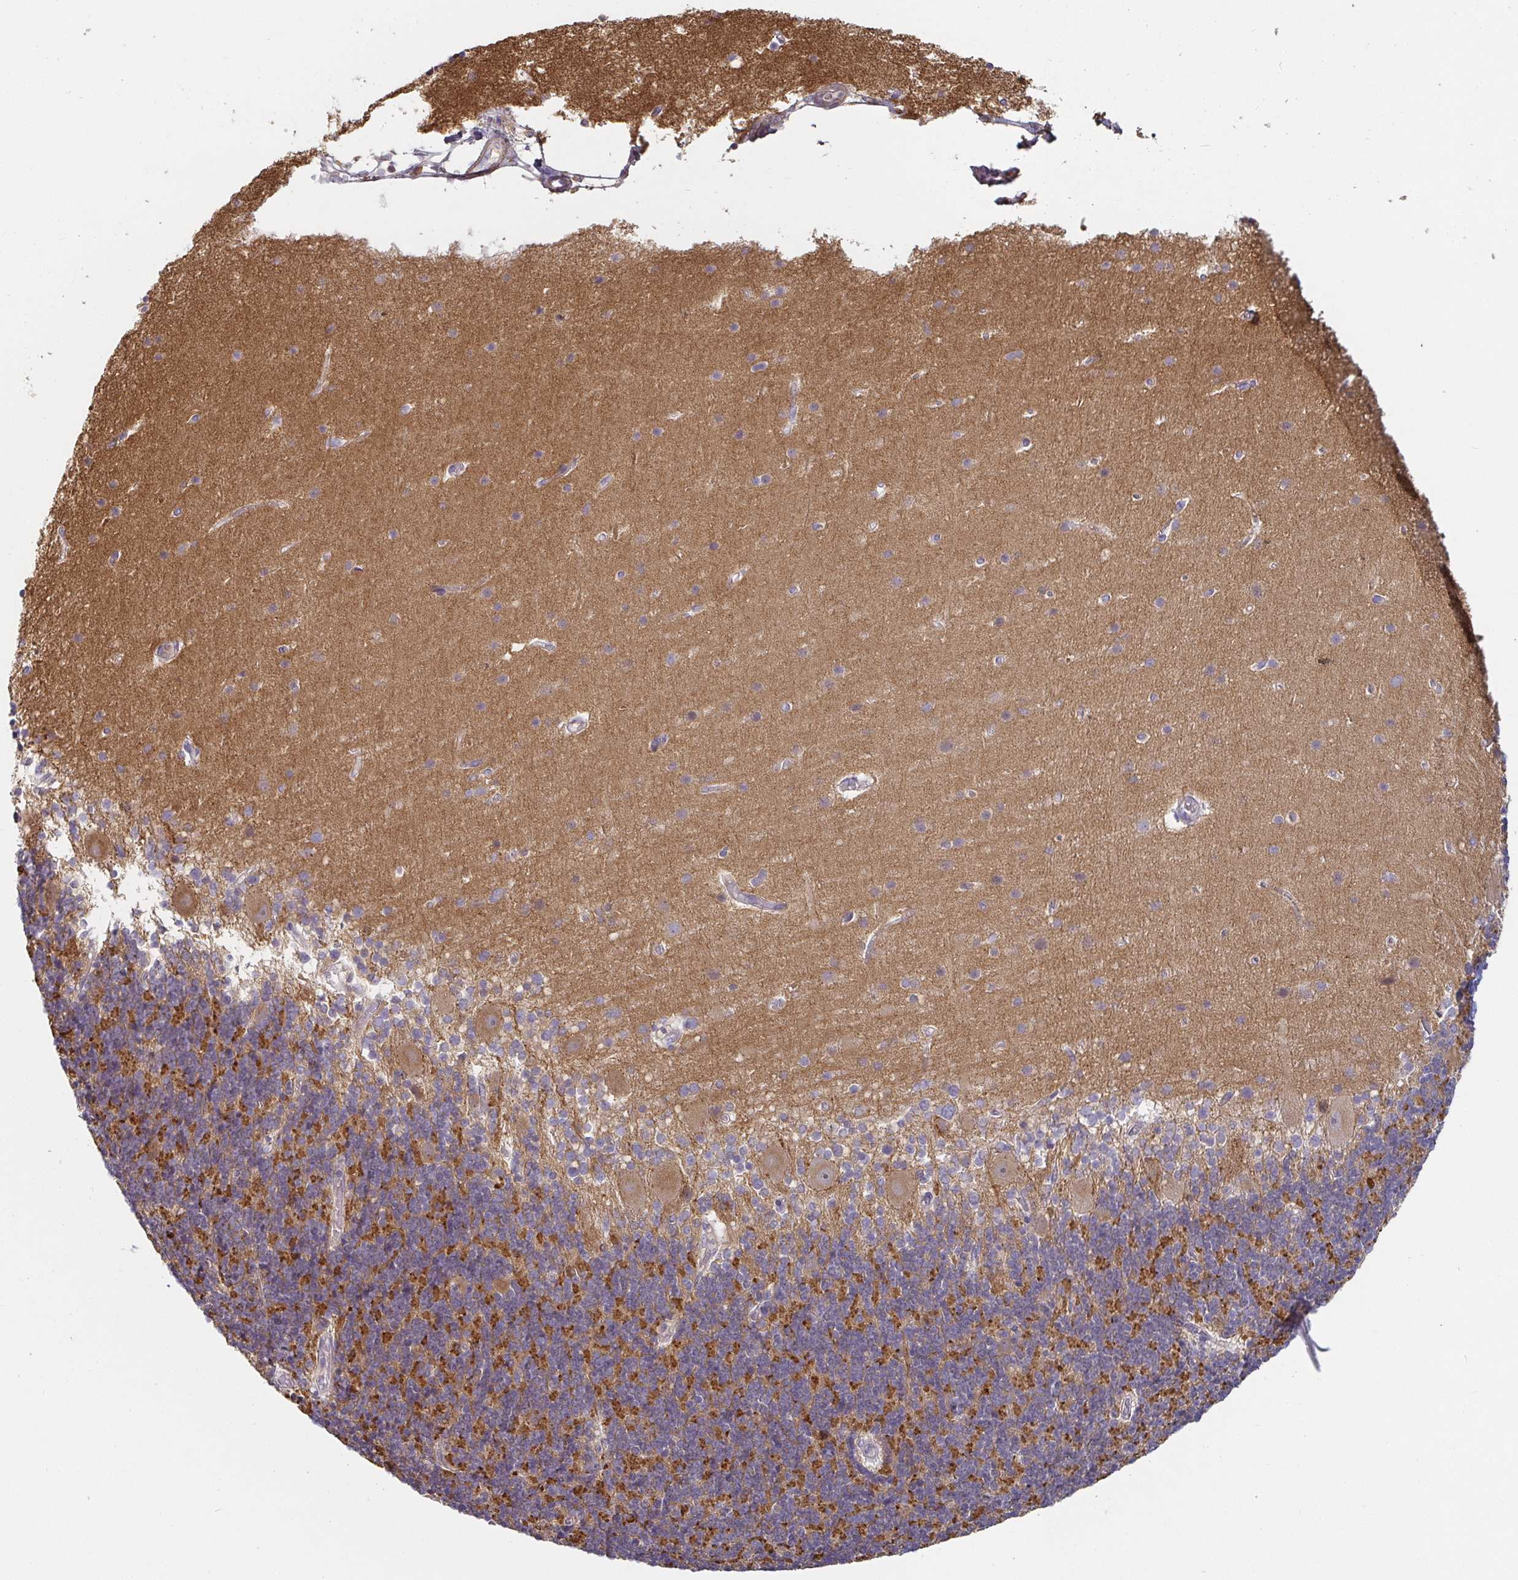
{"staining": {"intensity": "strong", "quantity": "25%-75%", "location": "cytoplasmic/membranous"}, "tissue": "cerebellum", "cell_type": "Cells in granular layer", "image_type": "normal", "snomed": [{"axis": "morphology", "description": "Normal tissue, NOS"}, {"axis": "topography", "description": "Cerebellum"}], "caption": "Normal cerebellum reveals strong cytoplasmic/membranous staining in about 25%-75% of cells in granular layer, visualized by immunohistochemistry. The staining was performed using DAB, with brown indicating positive protein expression. Nuclei are stained blue with hematoxylin.", "gene": "CDH18", "patient": {"sex": "male", "age": 70}}